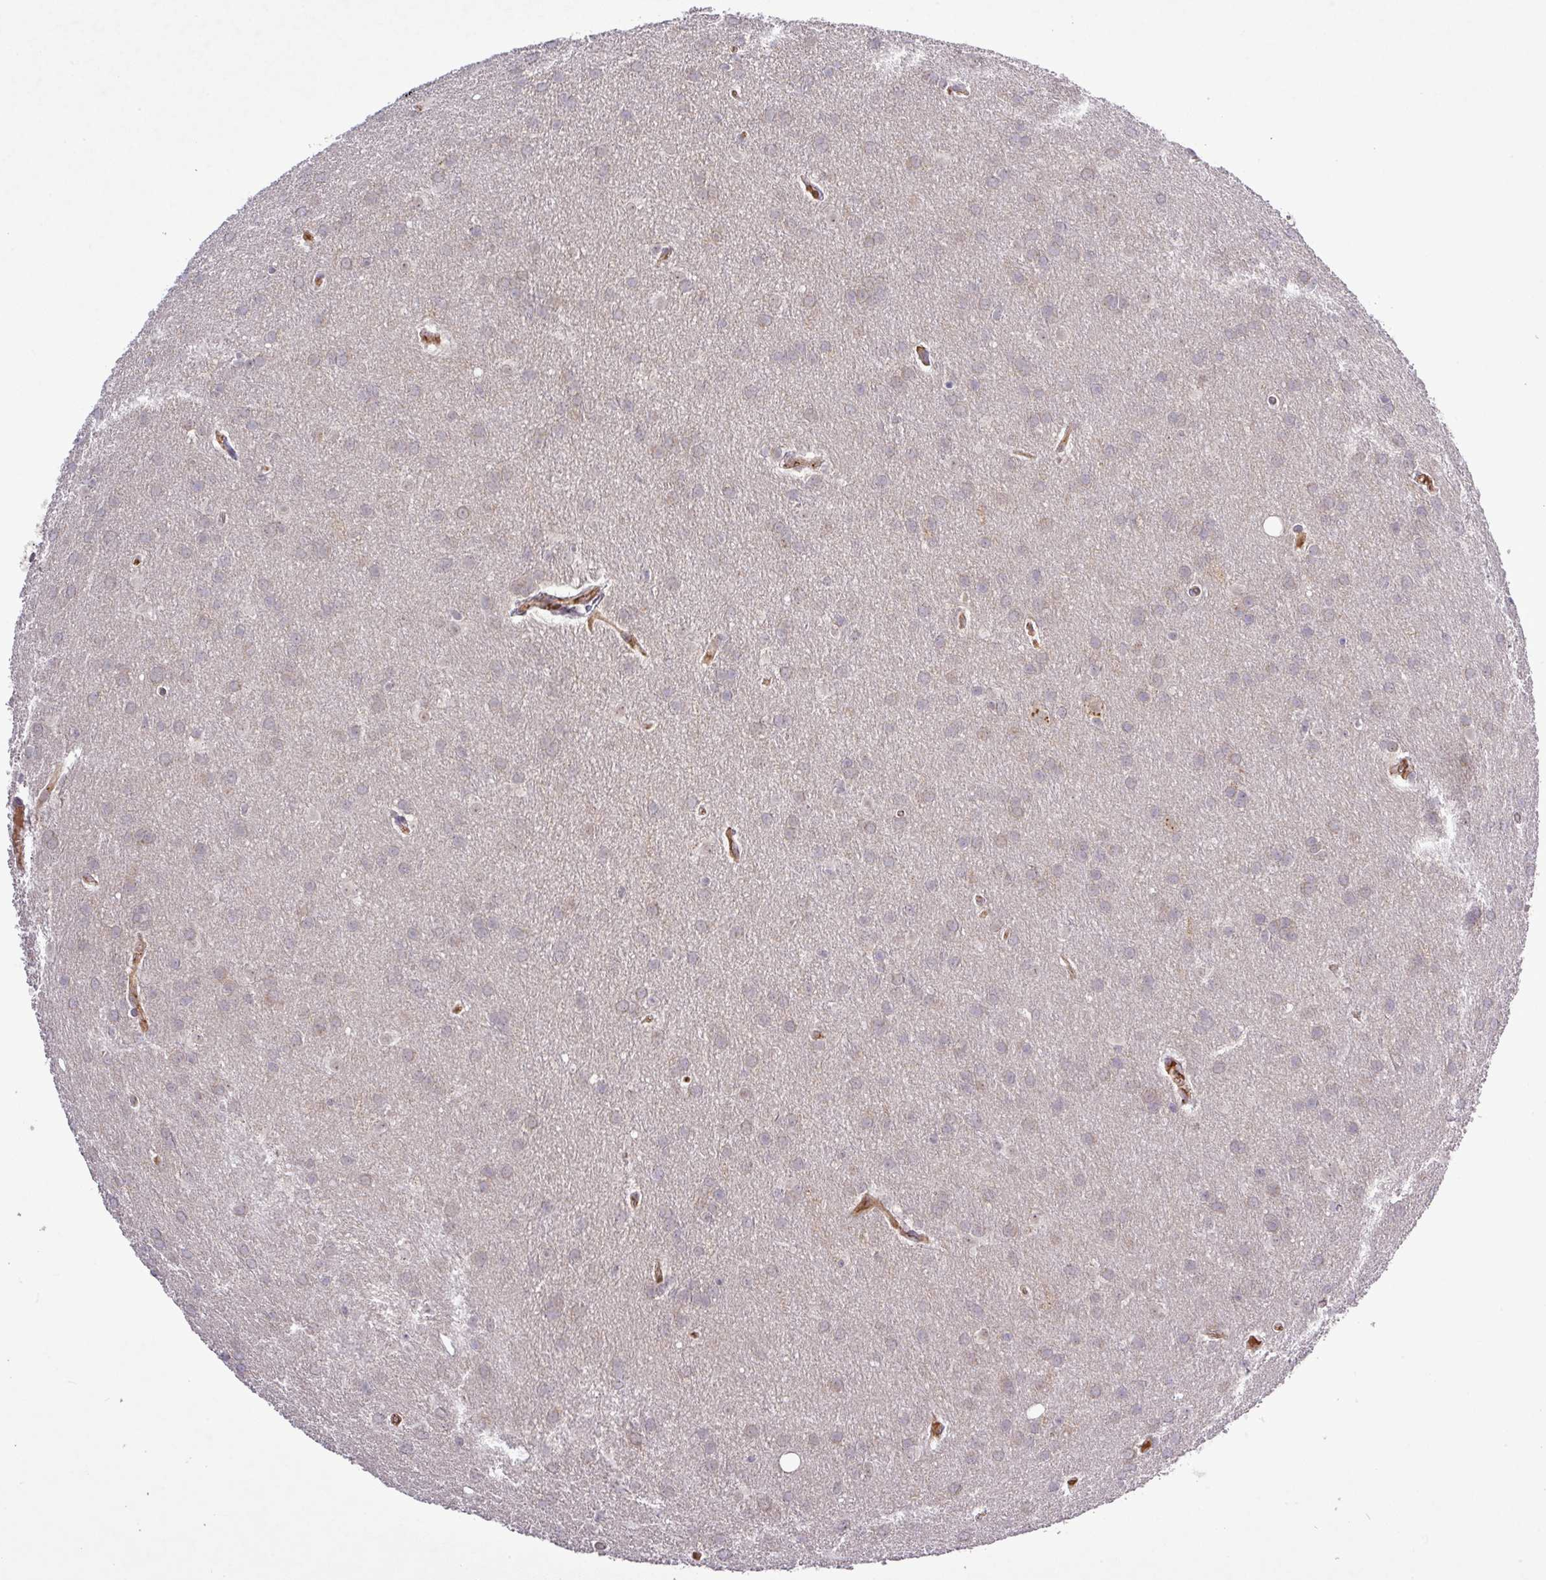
{"staining": {"intensity": "weak", "quantity": "<25%", "location": "cytoplasmic/membranous"}, "tissue": "glioma", "cell_type": "Tumor cells", "image_type": "cancer", "snomed": [{"axis": "morphology", "description": "Glioma, malignant, Low grade"}, {"axis": "topography", "description": "Brain"}], "caption": "Immunohistochemistry (IHC) of glioma displays no expression in tumor cells.", "gene": "PCDH1", "patient": {"sex": "female", "age": 32}}